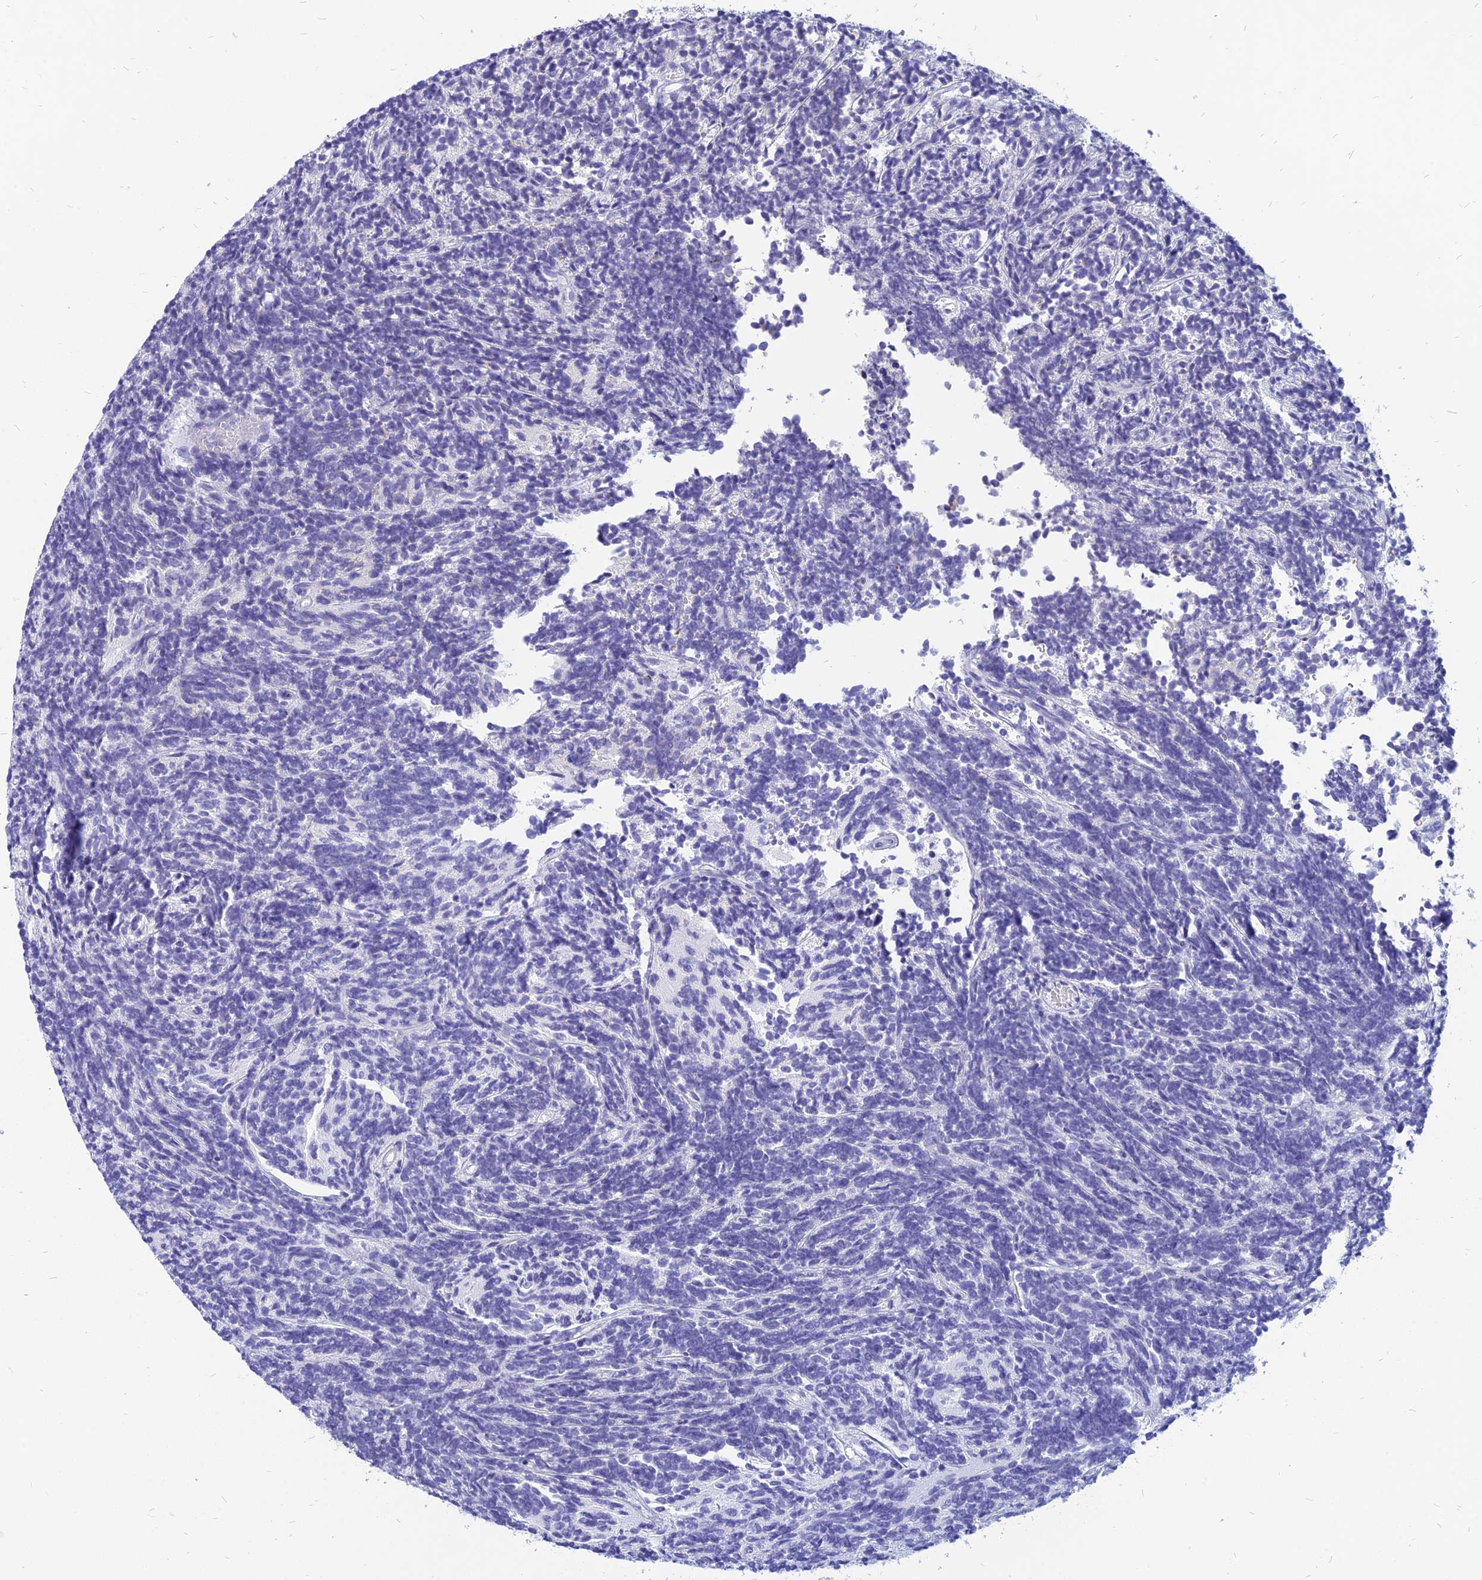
{"staining": {"intensity": "negative", "quantity": "none", "location": "none"}, "tissue": "glioma", "cell_type": "Tumor cells", "image_type": "cancer", "snomed": [{"axis": "morphology", "description": "Glioma, malignant, Low grade"}, {"axis": "topography", "description": "Brain"}], "caption": "Malignant glioma (low-grade) was stained to show a protein in brown. There is no significant expression in tumor cells.", "gene": "PACC1", "patient": {"sex": "female", "age": 1}}